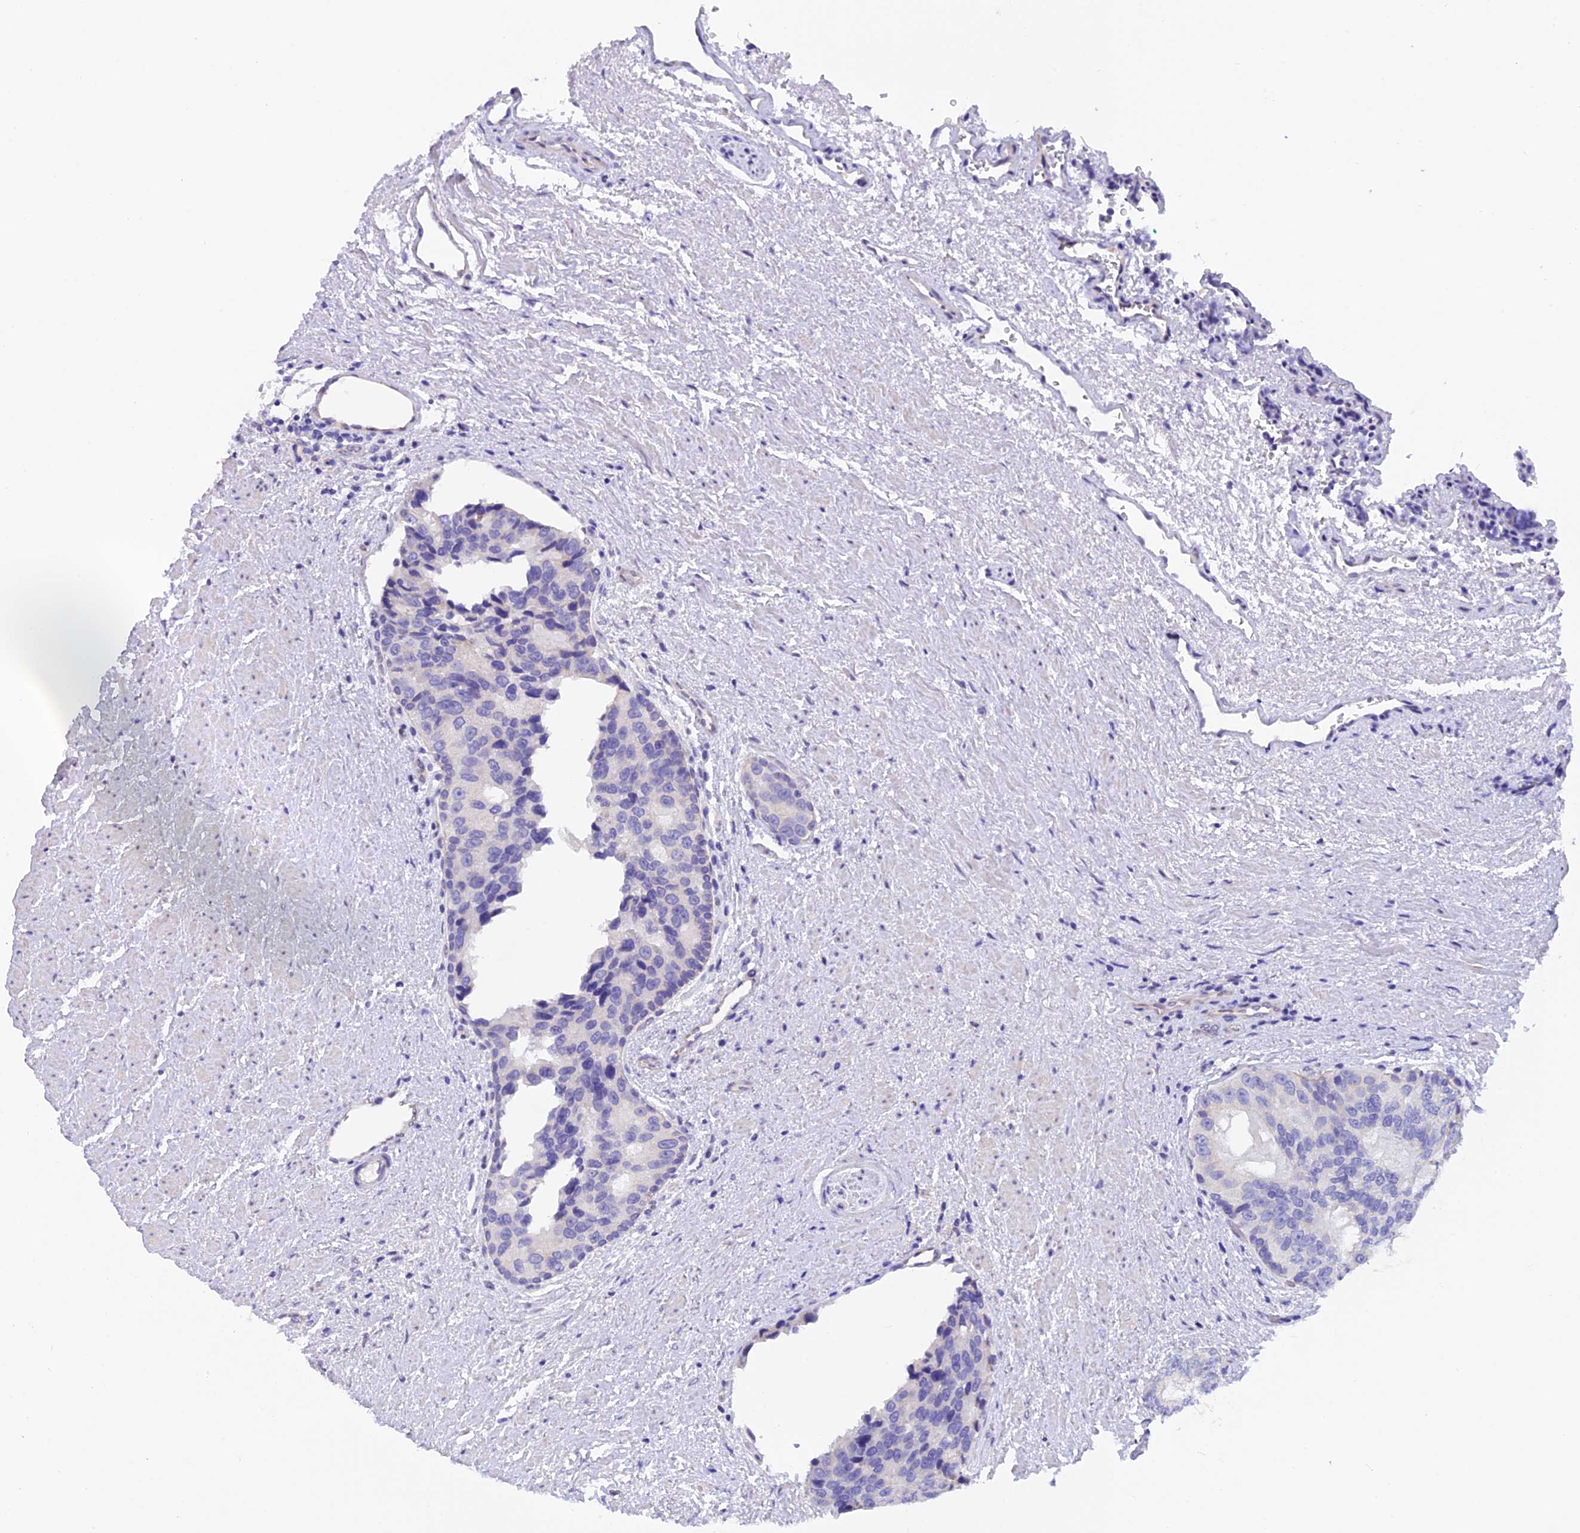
{"staining": {"intensity": "negative", "quantity": "none", "location": "none"}, "tissue": "prostate cancer", "cell_type": "Tumor cells", "image_type": "cancer", "snomed": [{"axis": "morphology", "description": "Adenocarcinoma, High grade"}, {"axis": "topography", "description": "Prostate"}], "caption": "This is an IHC image of human prostate high-grade adenocarcinoma. There is no positivity in tumor cells.", "gene": "C17orf67", "patient": {"sex": "male", "age": 70}}